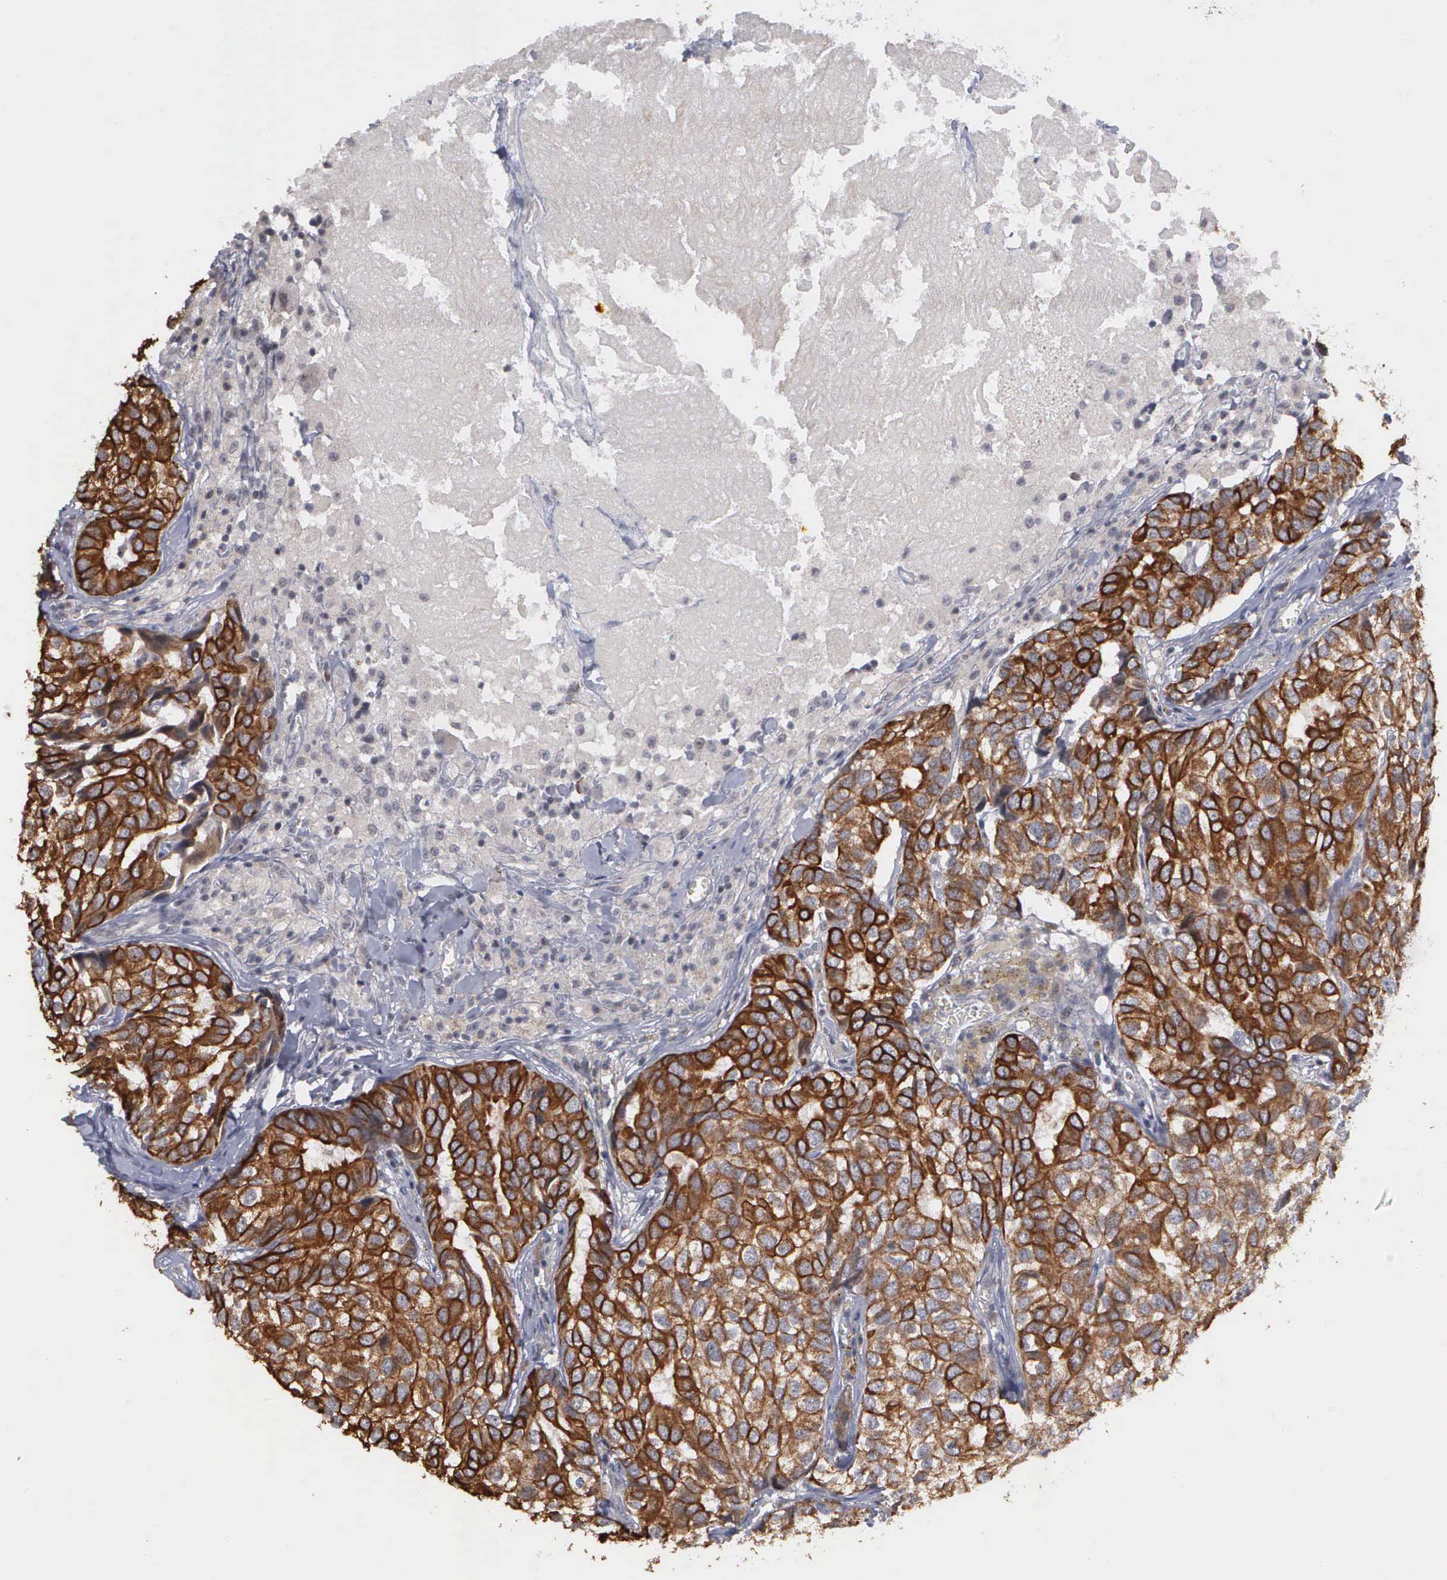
{"staining": {"intensity": "strong", "quantity": ">75%", "location": "cytoplasmic/membranous"}, "tissue": "breast cancer", "cell_type": "Tumor cells", "image_type": "cancer", "snomed": [{"axis": "morphology", "description": "Duct carcinoma"}, {"axis": "topography", "description": "Breast"}], "caption": "Breast cancer stained for a protein (brown) demonstrates strong cytoplasmic/membranous positive staining in about >75% of tumor cells.", "gene": "WDR89", "patient": {"sex": "female", "age": 68}}